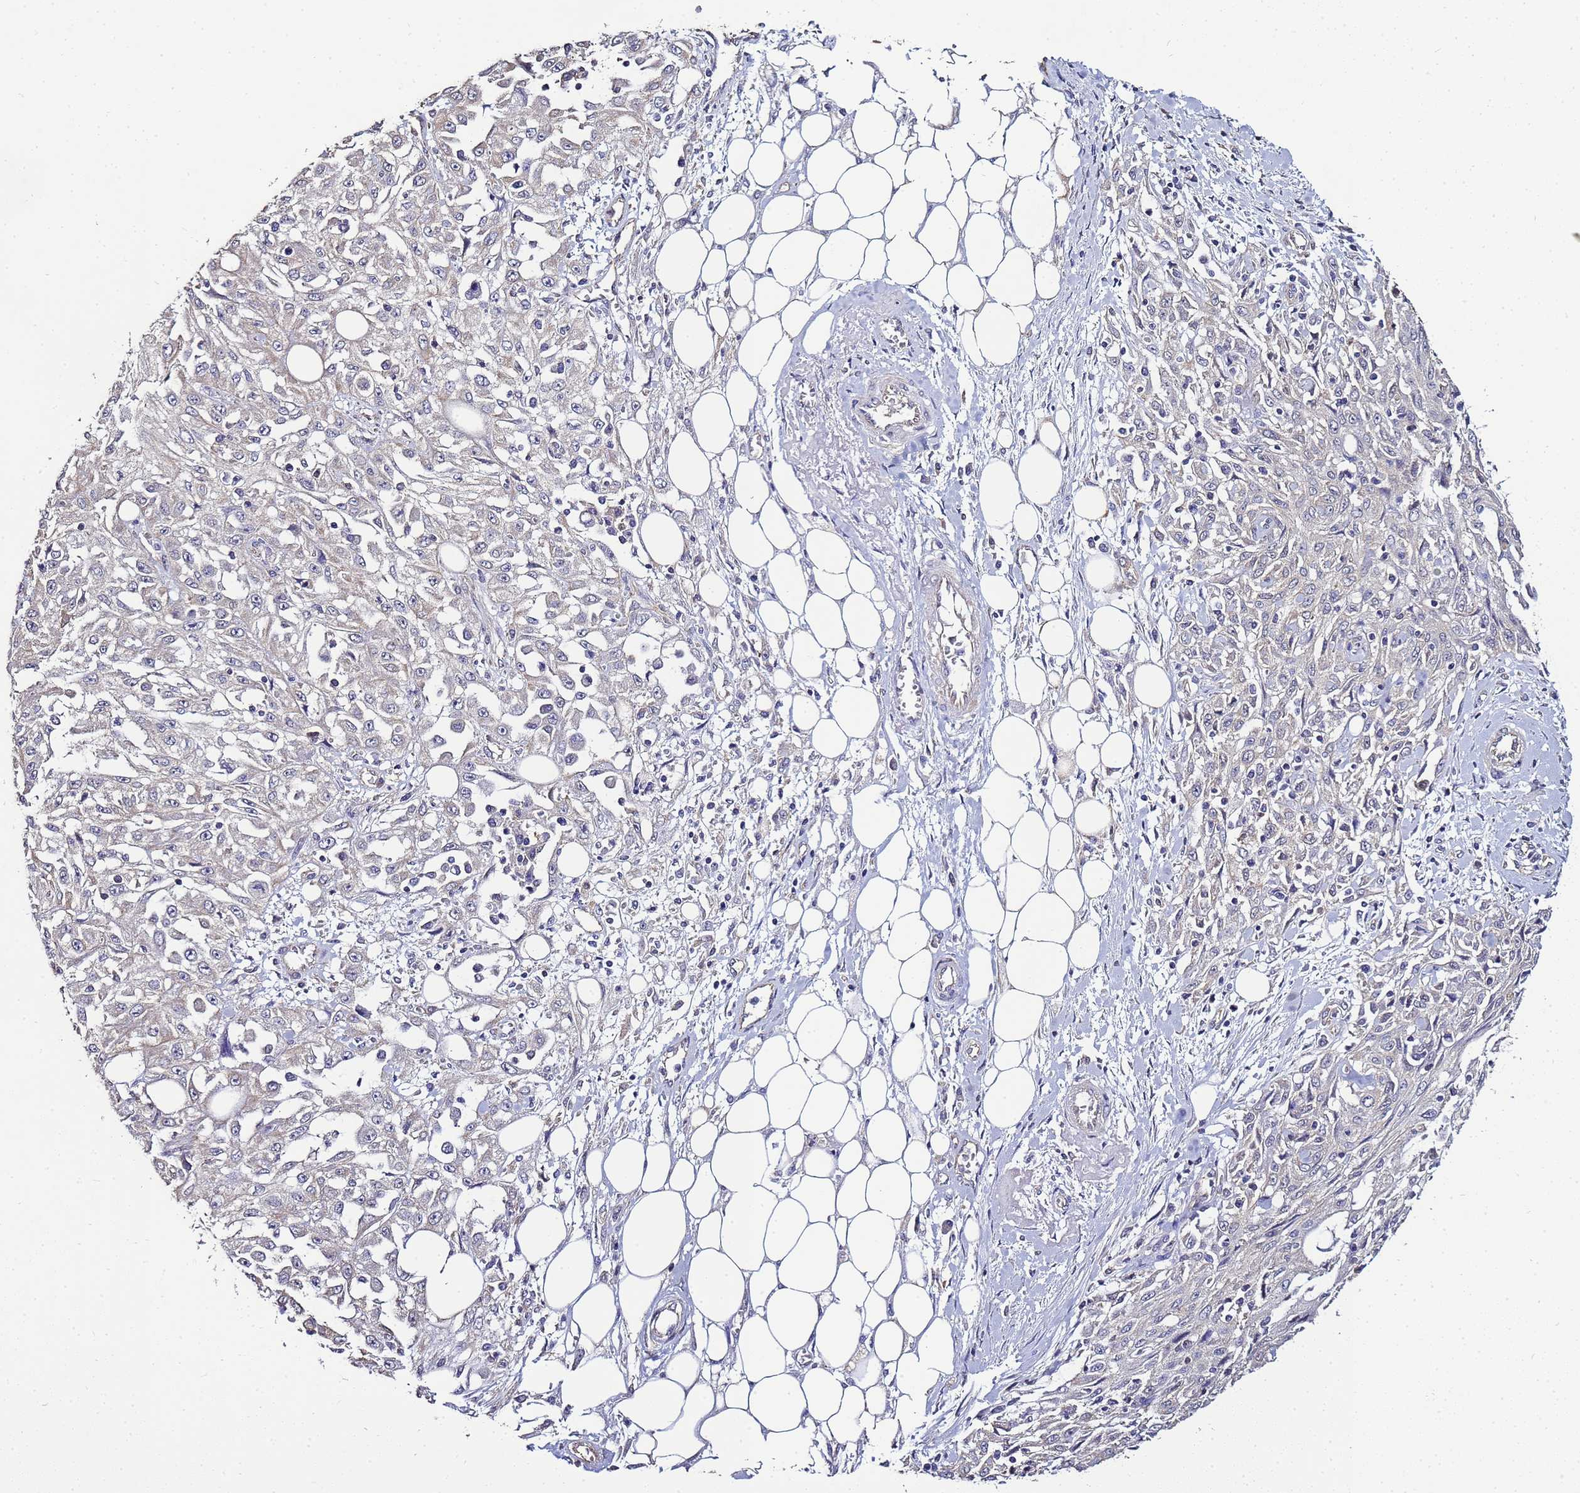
{"staining": {"intensity": "negative", "quantity": "none", "location": "none"}, "tissue": "skin cancer", "cell_type": "Tumor cells", "image_type": "cancer", "snomed": [{"axis": "morphology", "description": "Squamous cell carcinoma, NOS"}, {"axis": "morphology", "description": "Squamous cell carcinoma, metastatic, NOS"}, {"axis": "topography", "description": "Skin"}, {"axis": "topography", "description": "Lymph node"}], "caption": "The image demonstrates no staining of tumor cells in skin cancer. The staining was performed using DAB (3,3'-diaminobenzidine) to visualize the protein expression in brown, while the nuclei were stained in blue with hematoxylin (Magnification: 20x).", "gene": "ENOPH1", "patient": {"sex": "male", "age": 75}}